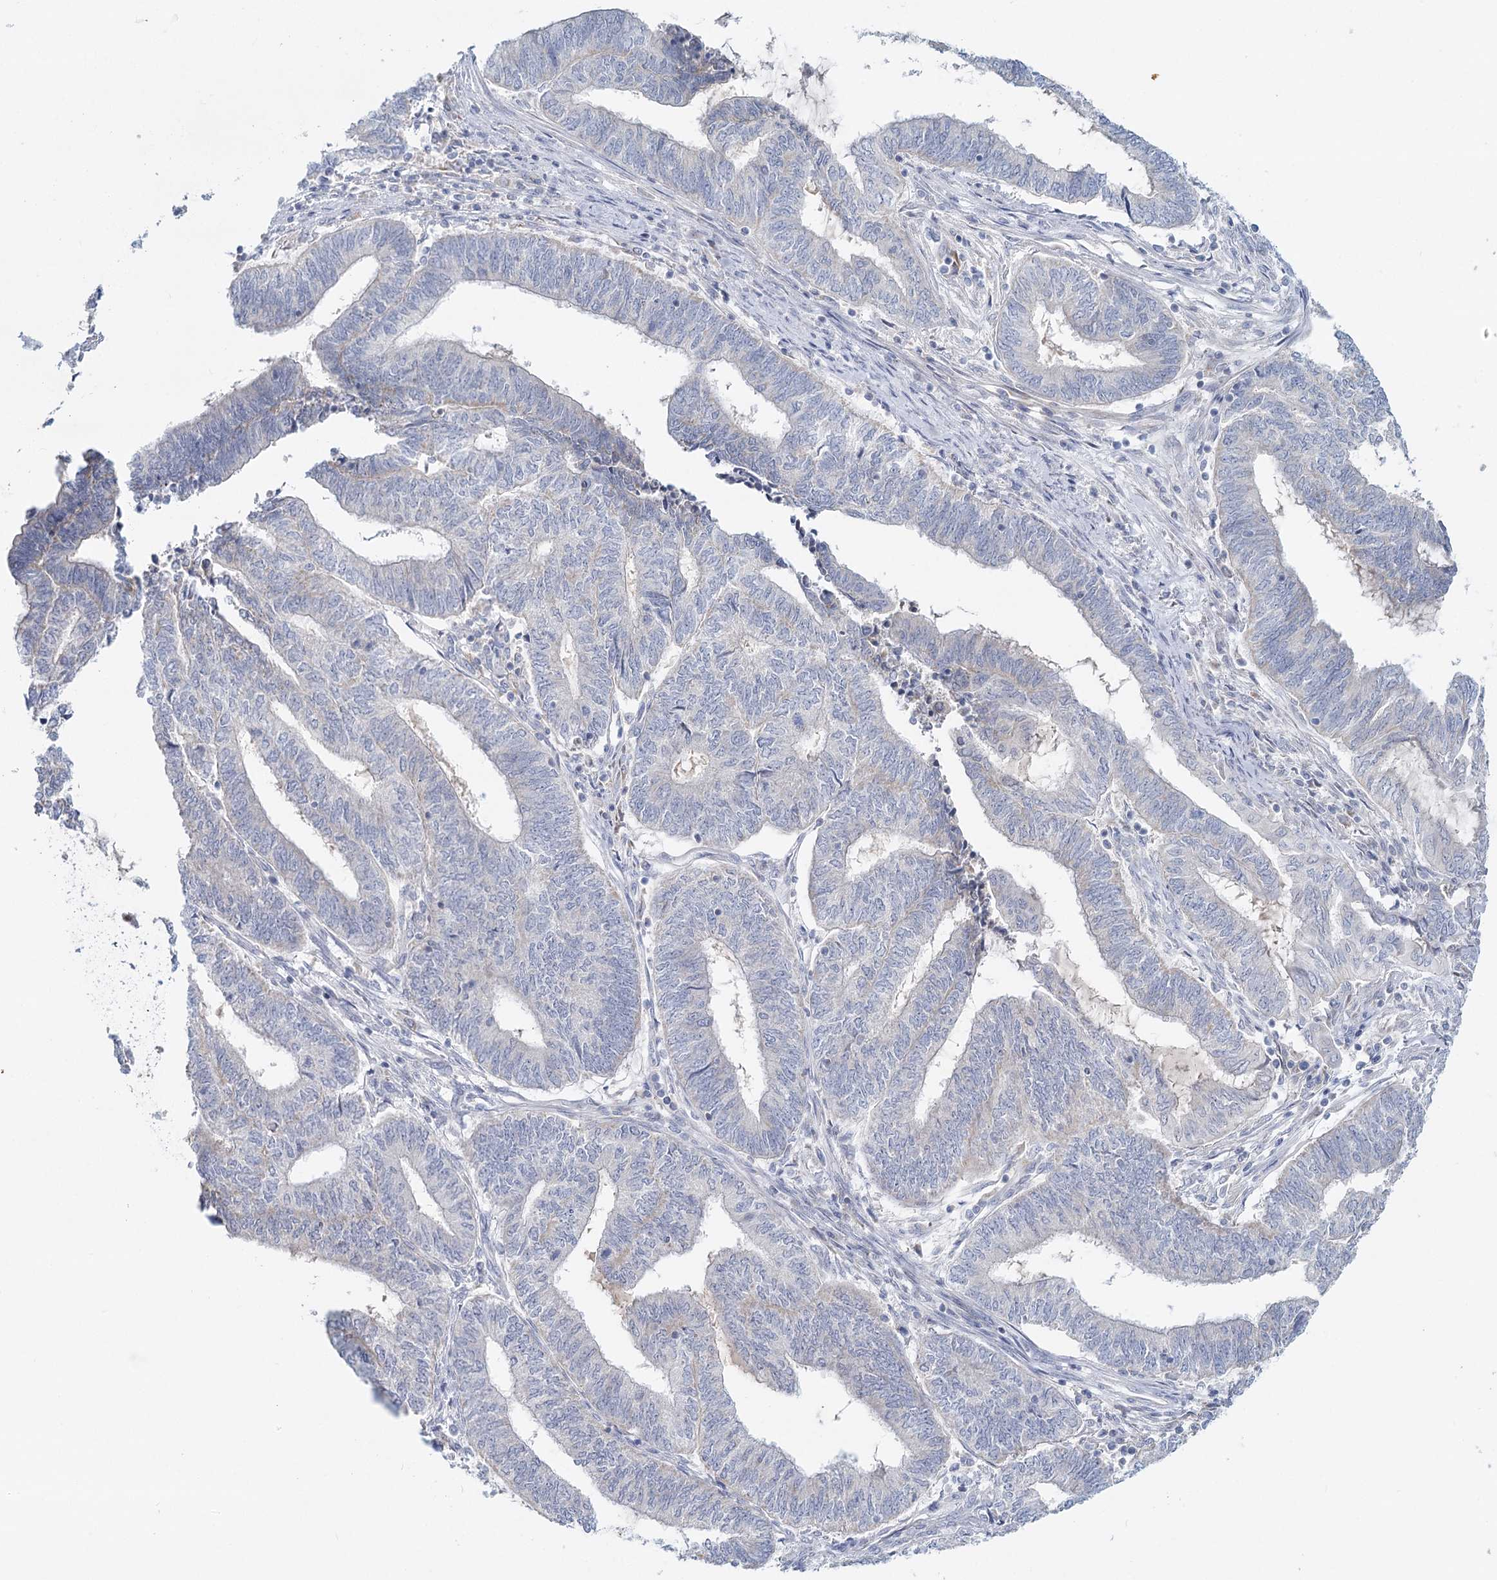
{"staining": {"intensity": "negative", "quantity": "none", "location": "none"}, "tissue": "endometrial cancer", "cell_type": "Tumor cells", "image_type": "cancer", "snomed": [{"axis": "morphology", "description": "Adenocarcinoma, NOS"}, {"axis": "topography", "description": "Uterus"}, {"axis": "topography", "description": "Endometrium"}], "caption": "Immunohistochemistry micrograph of neoplastic tissue: human endometrial adenocarcinoma stained with DAB (3,3'-diaminobenzidine) displays no significant protein staining in tumor cells.", "gene": "PSAPL1", "patient": {"sex": "female", "age": 70}}